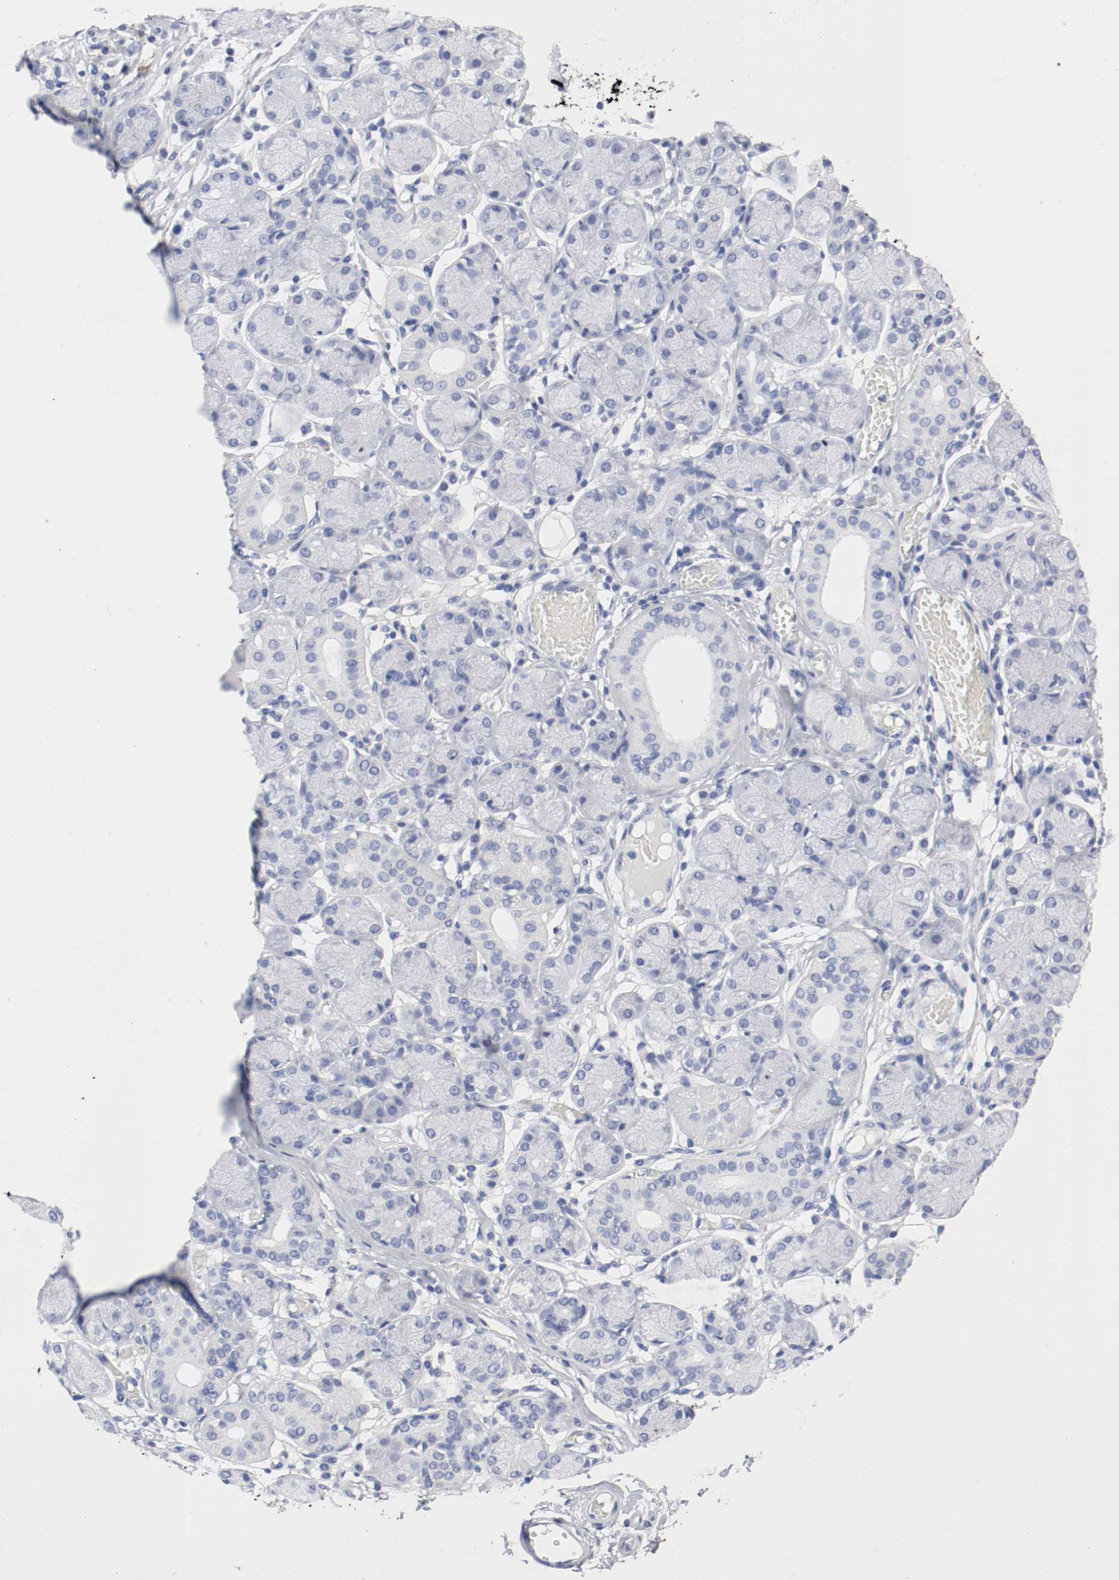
{"staining": {"intensity": "negative", "quantity": "none", "location": "none"}, "tissue": "salivary gland", "cell_type": "Glandular cells", "image_type": "normal", "snomed": [{"axis": "morphology", "description": "Normal tissue, NOS"}, {"axis": "topography", "description": "Salivary gland"}], "caption": "This is a micrograph of IHC staining of unremarkable salivary gland, which shows no expression in glandular cells. (Brightfield microscopy of DAB immunohistochemistry (IHC) at high magnification).", "gene": "GAD1", "patient": {"sex": "female", "age": 24}}